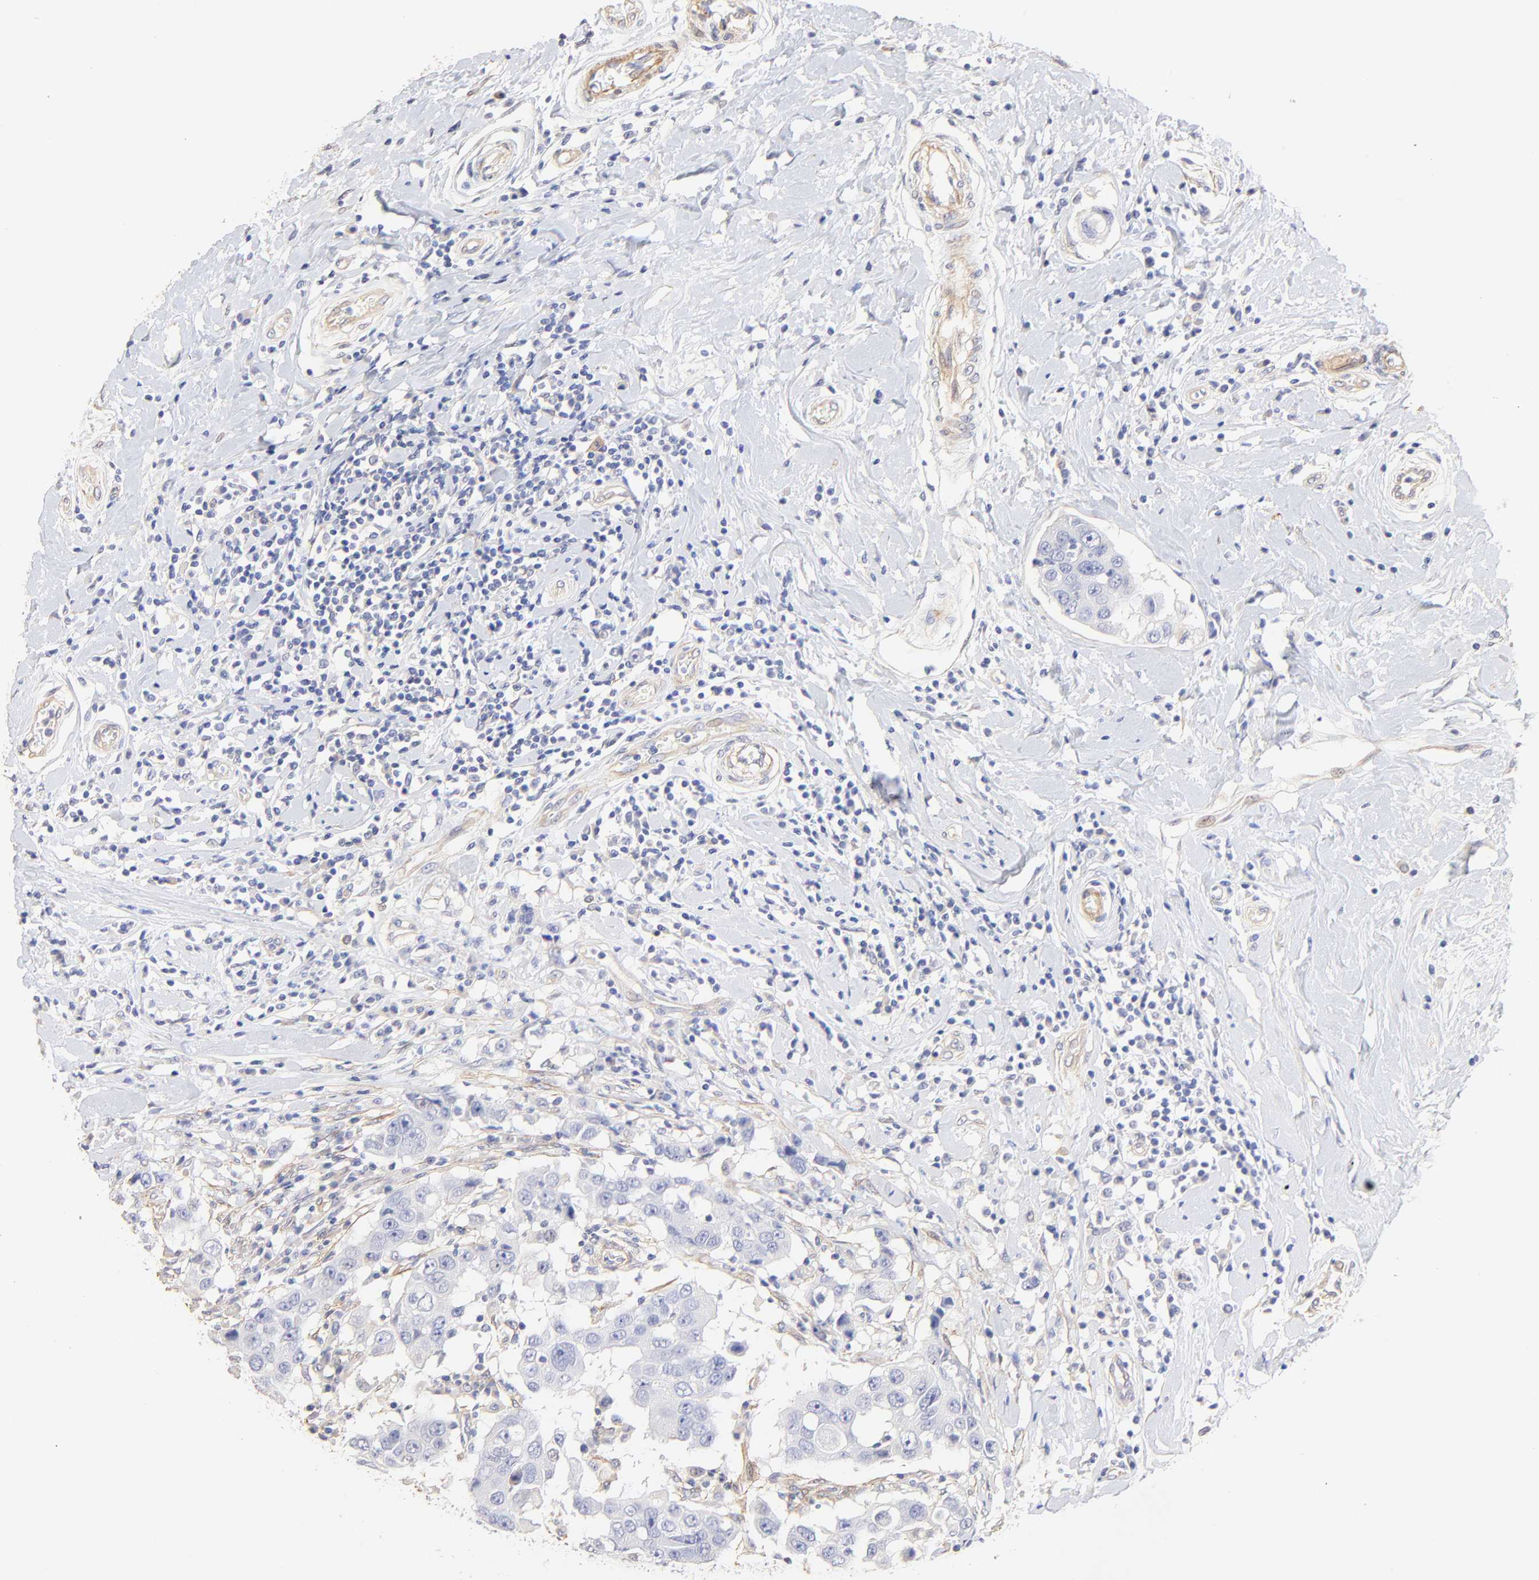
{"staining": {"intensity": "negative", "quantity": "none", "location": "none"}, "tissue": "breast cancer", "cell_type": "Tumor cells", "image_type": "cancer", "snomed": [{"axis": "morphology", "description": "Duct carcinoma"}, {"axis": "topography", "description": "Breast"}], "caption": "High magnification brightfield microscopy of invasive ductal carcinoma (breast) stained with DAB (brown) and counterstained with hematoxylin (blue): tumor cells show no significant expression.", "gene": "ACTRT1", "patient": {"sex": "female", "age": 27}}